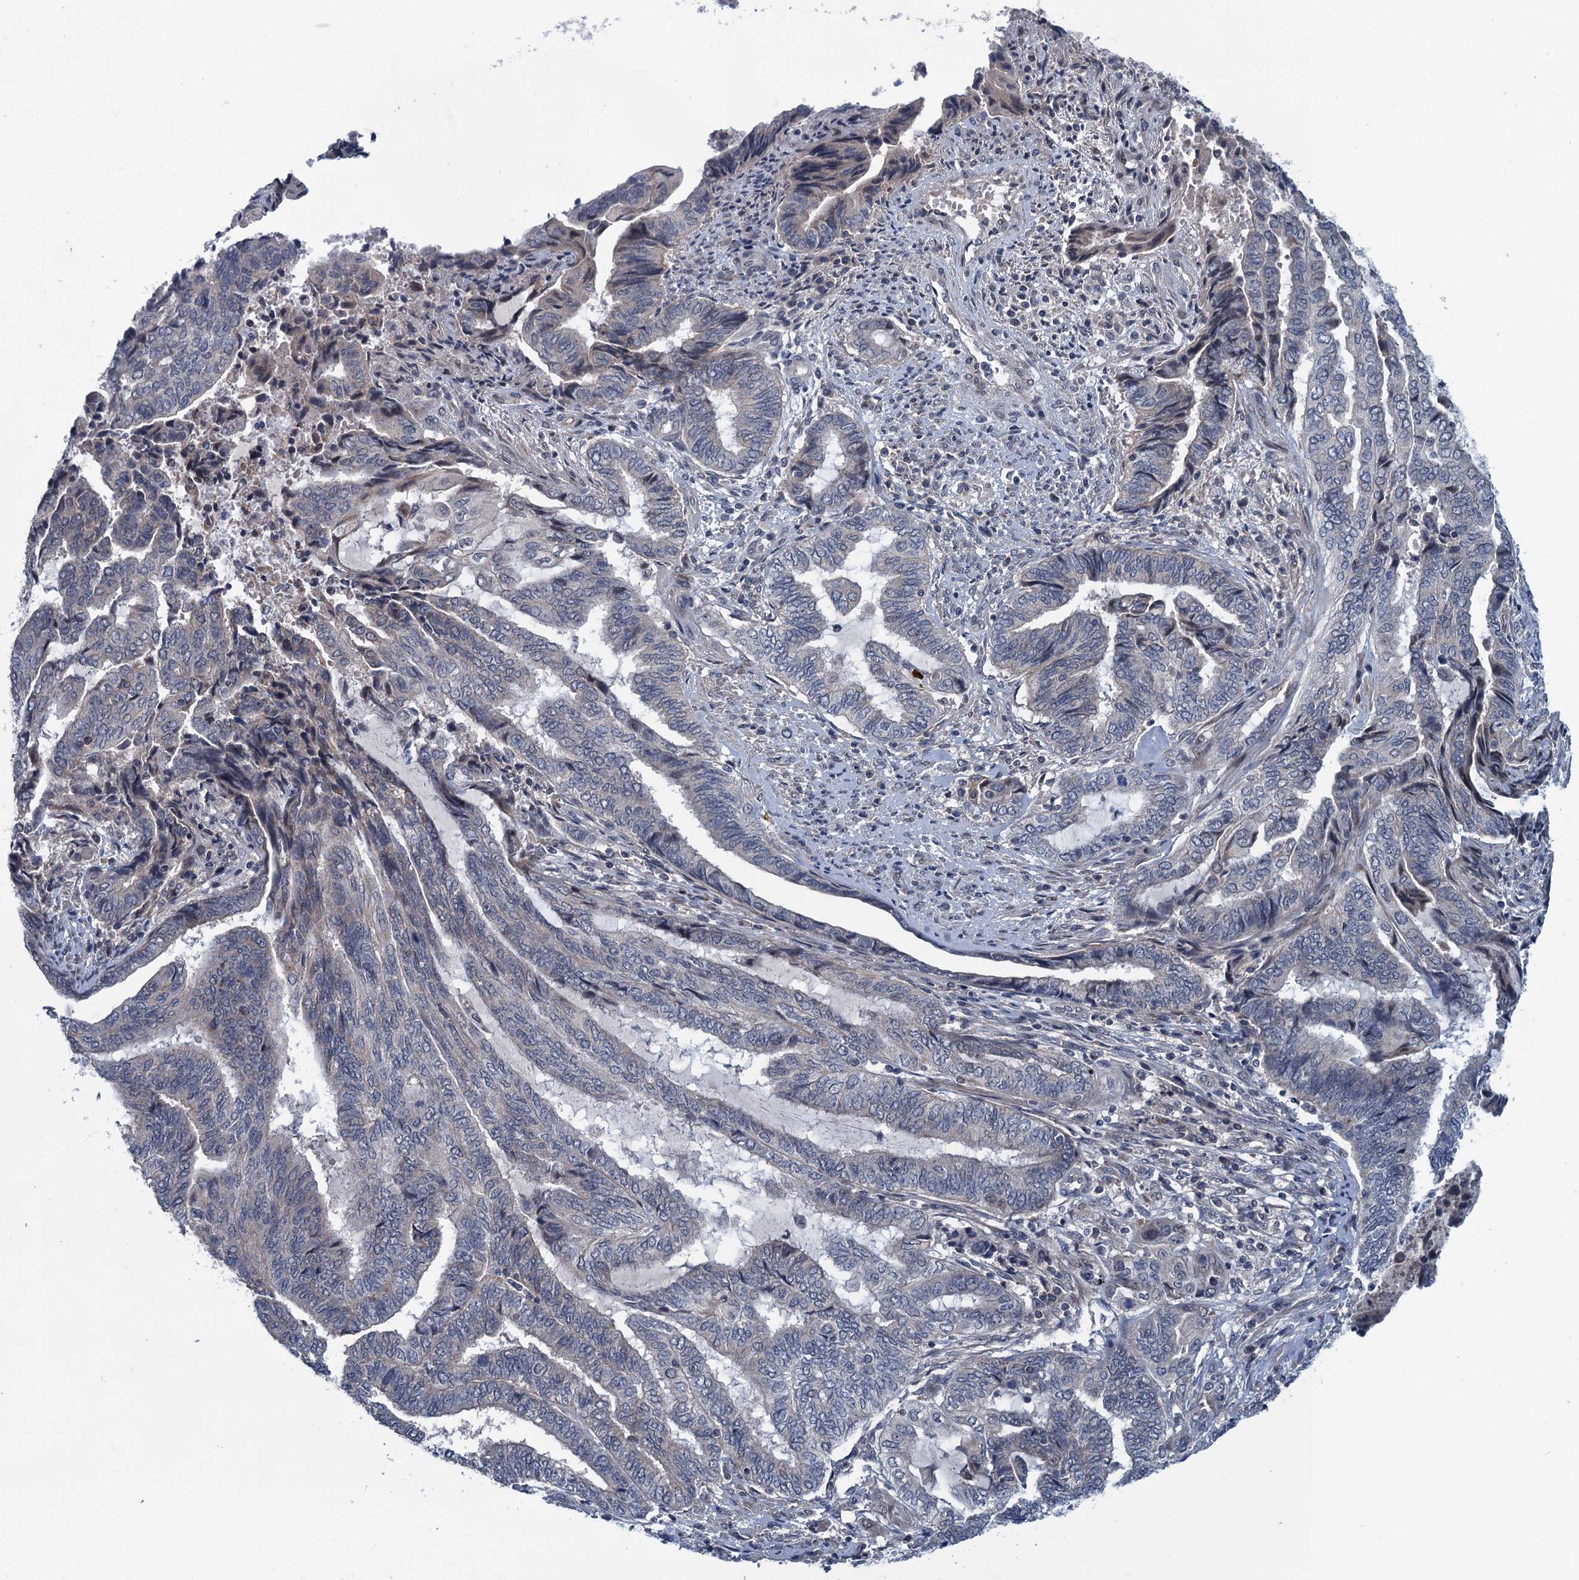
{"staining": {"intensity": "negative", "quantity": "none", "location": "none"}, "tissue": "endometrial cancer", "cell_type": "Tumor cells", "image_type": "cancer", "snomed": [{"axis": "morphology", "description": "Adenocarcinoma, NOS"}, {"axis": "topography", "description": "Uterus"}, {"axis": "topography", "description": "Endometrium"}], "caption": "Immunohistochemical staining of human adenocarcinoma (endometrial) shows no significant expression in tumor cells.", "gene": "MDM1", "patient": {"sex": "female", "age": 70}}